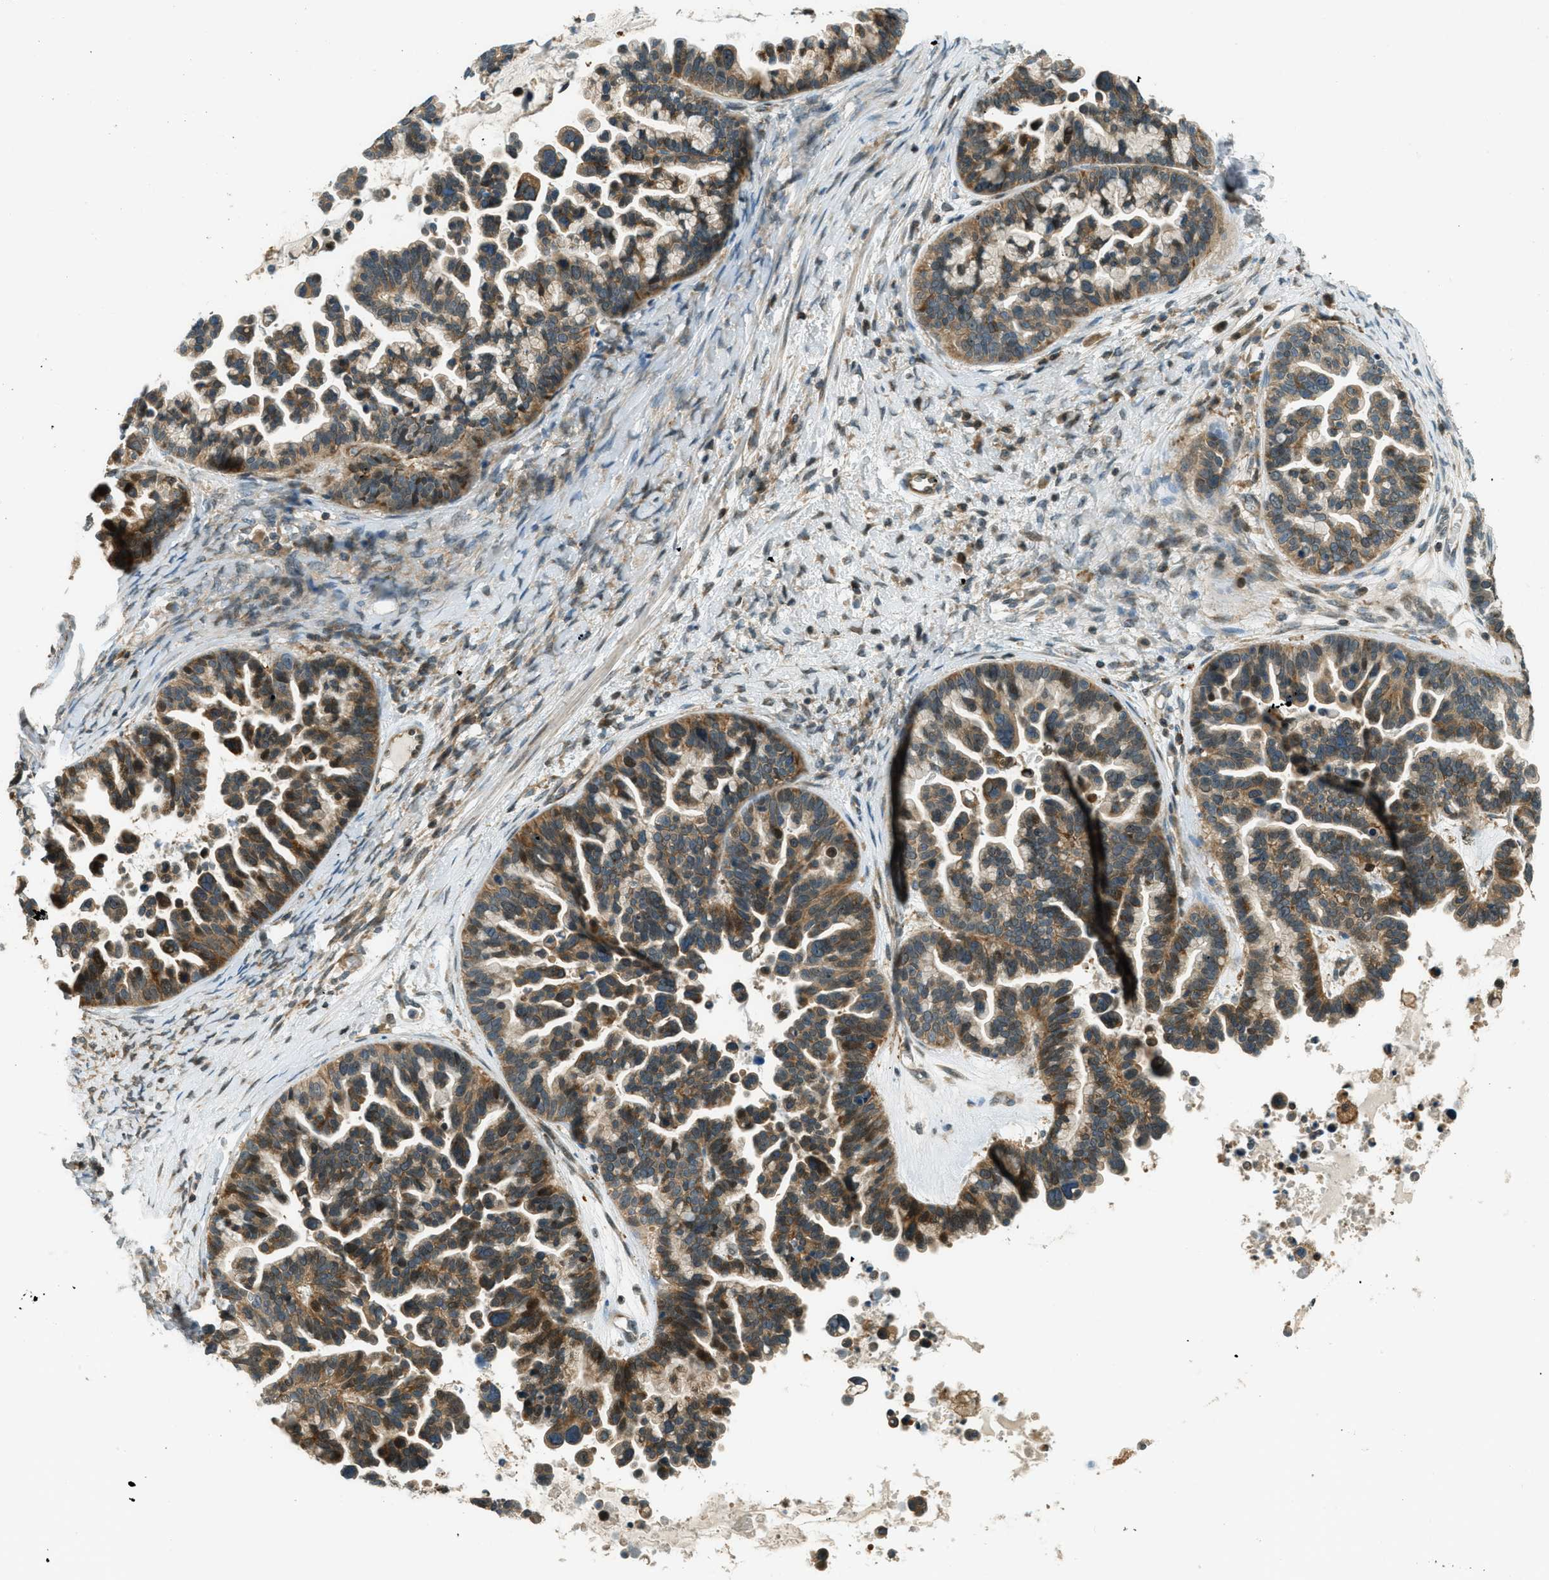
{"staining": {"intensity": "moderate", "quantity": ">75%", "location": "cytoplasmic/membranous"}, "tissue": "ovarian cancer", "cell_type": "Tumor cells", "image_type": "cancer", "snomed": [{"axis": "morphology", "description": "Cystadenocarcinoma, serous, NOS"}, {"axis": "topography", "description": "Ovary"}], "caption": "Immunohistochemical staining of serous cystadenocarcinoma (ovarian) reveals moderate cytoplasmic/membranous protein expression in approximately >75% of tumor cells.", "gene": "PTPN23", "patient": {"sex": "female", "age": 56}}